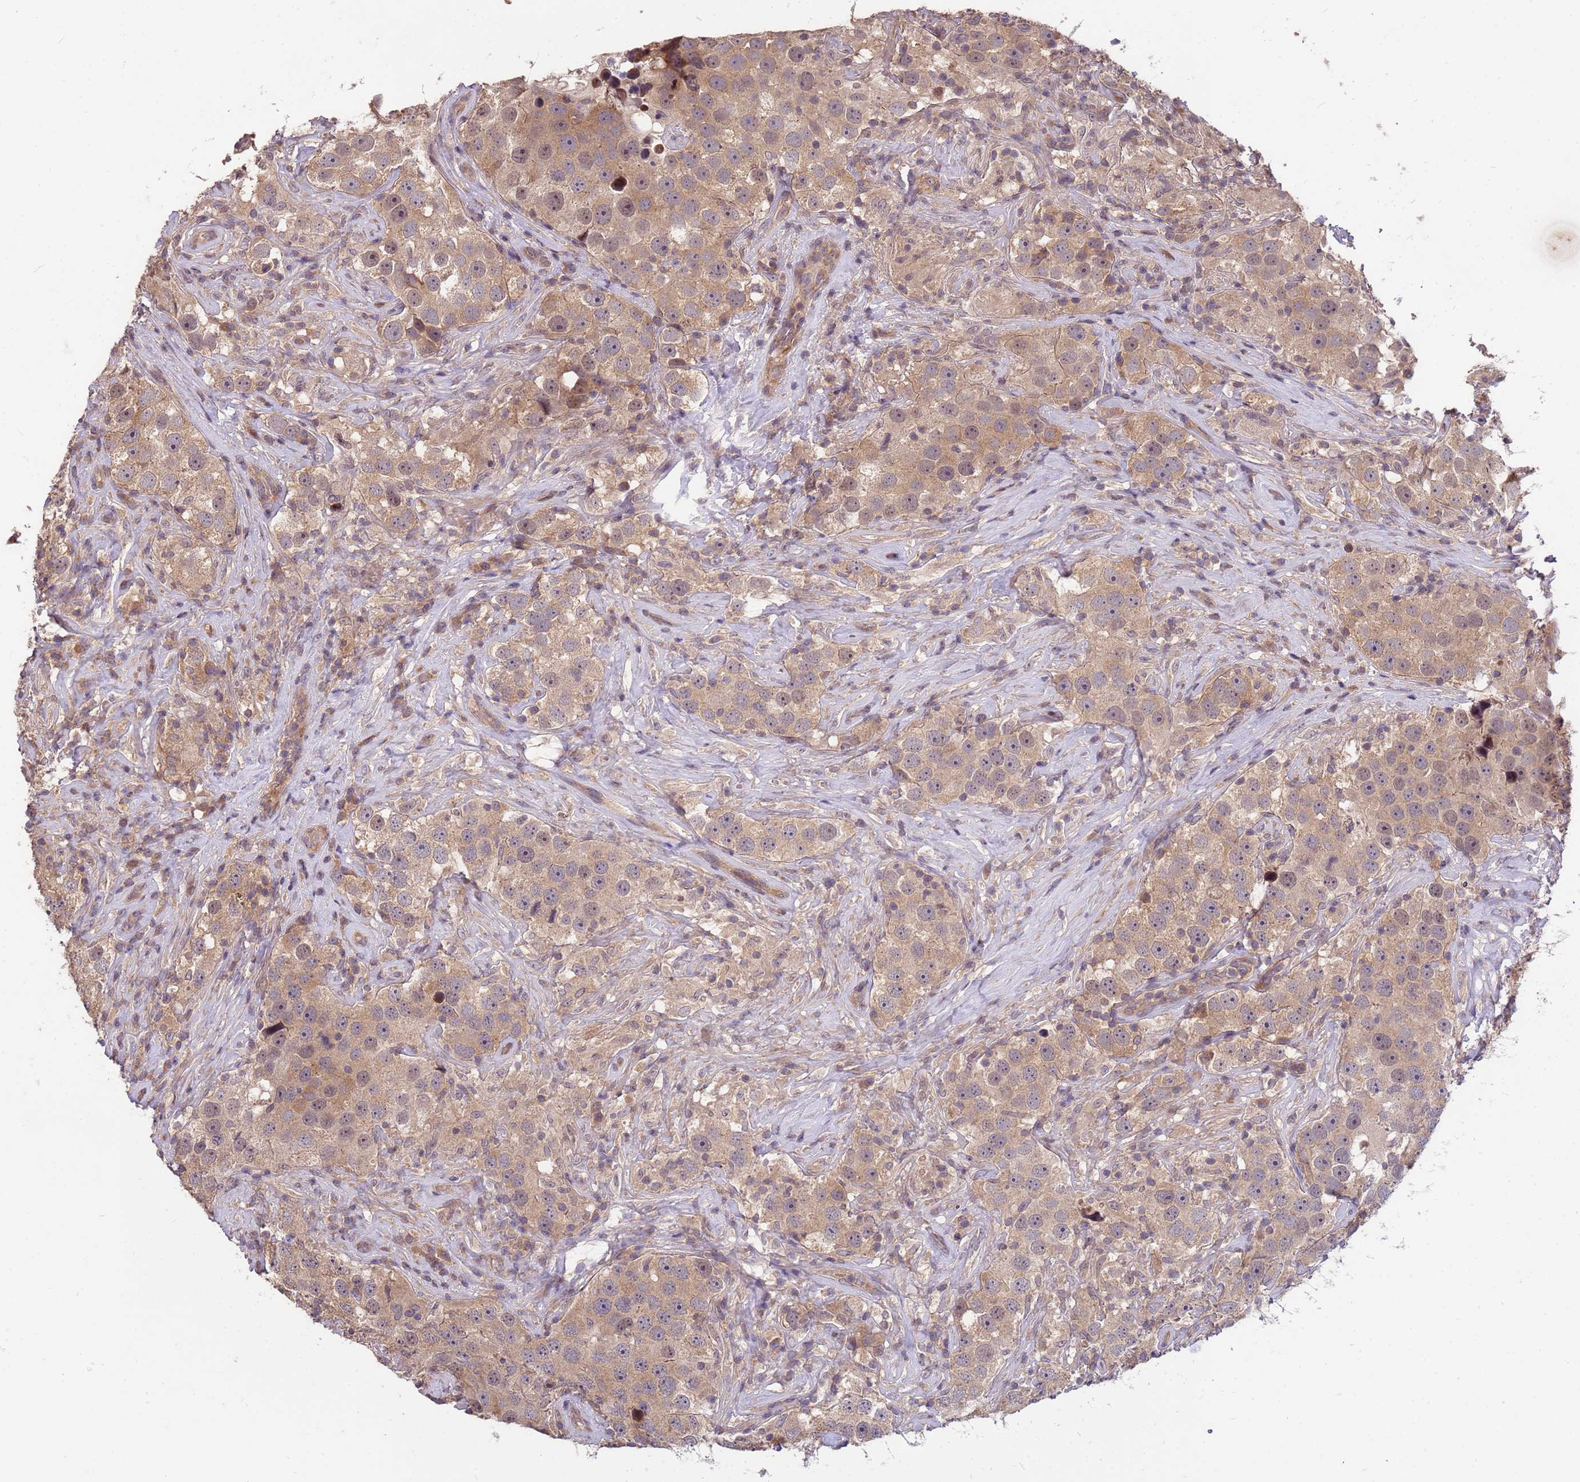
{"staining": {"intensity": "weak", "quantity": ">75%", "location": "cytoplasmic/membranous"}, "tissue": "testis cancer", "cell_type": "Tumor cells", "image_type": "cancer", "snomed": [{"axis": "morphology", "description": "Seminoma, NOS"}, {"axis": "topography", "description": "Testis"}], "caption": "Testis seminoma stained for a protein reveals weak cytoplasmic/membranous positivity in tumor cells. The staining was performed using DAB, with brown indicating positive protein expression. Nuclei are stained blue with hematoxylin.", "gene": "PPP2CB", "patient": {"sex": "male", "age": 49}}